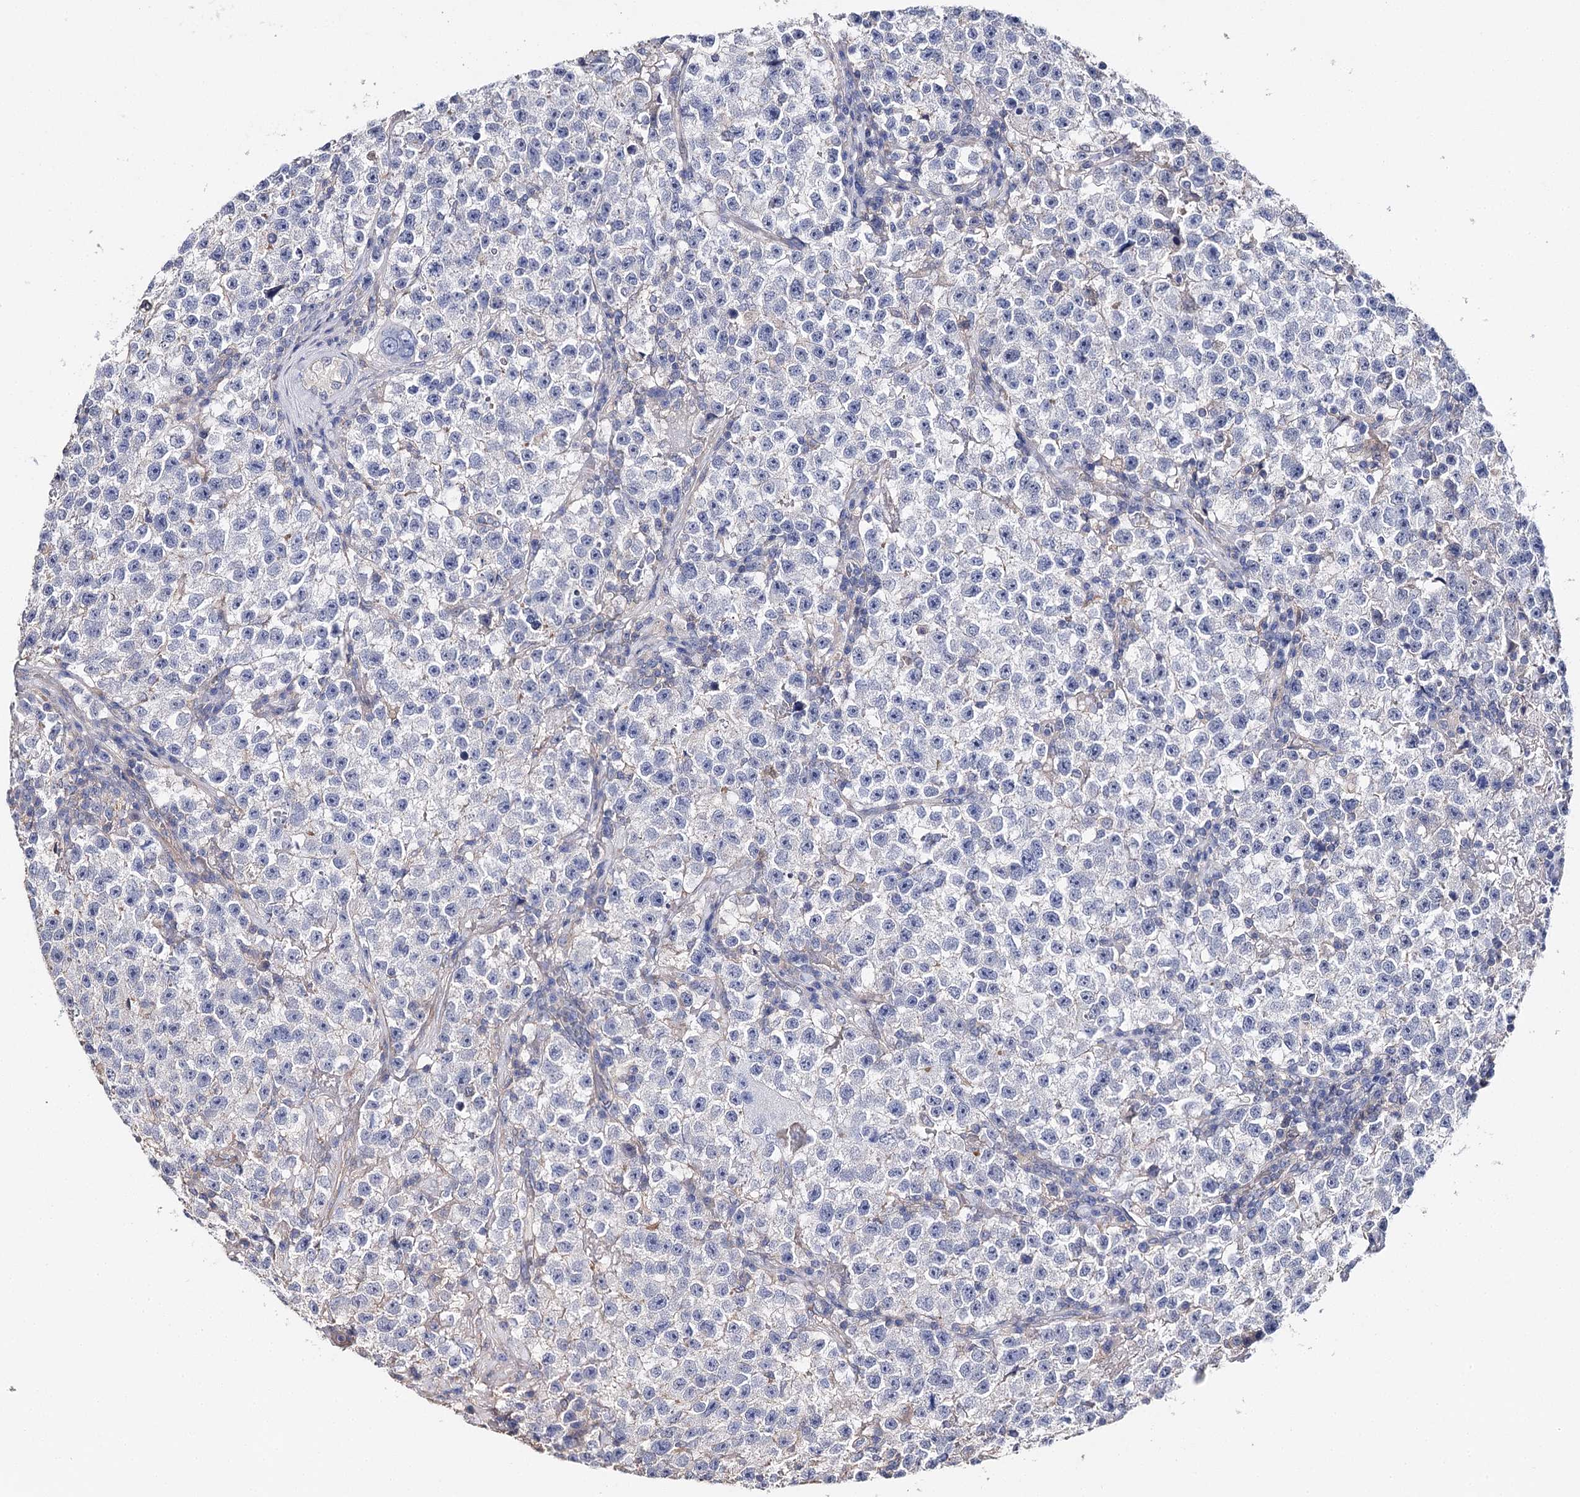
{"staining": {"intensity": "negative", "quantity": "none", "location": "none"}, "tissue": "testis cancer", "cell_type": "Tumor cells", "image_type": "cancer", "snomed": [{"axis": "morphology", "description": "Seminoma, NOS"}, {"axis": "topography", "description": "Testis"}], "caption": "DAB (3,3'-diaminobenzidine) immunohistochemical staining of testis cancer (seminoma) exhibits no significant staining in tumor cells.", "gene": "EPYC", "patient": {"sex": "male", "age": 22}}